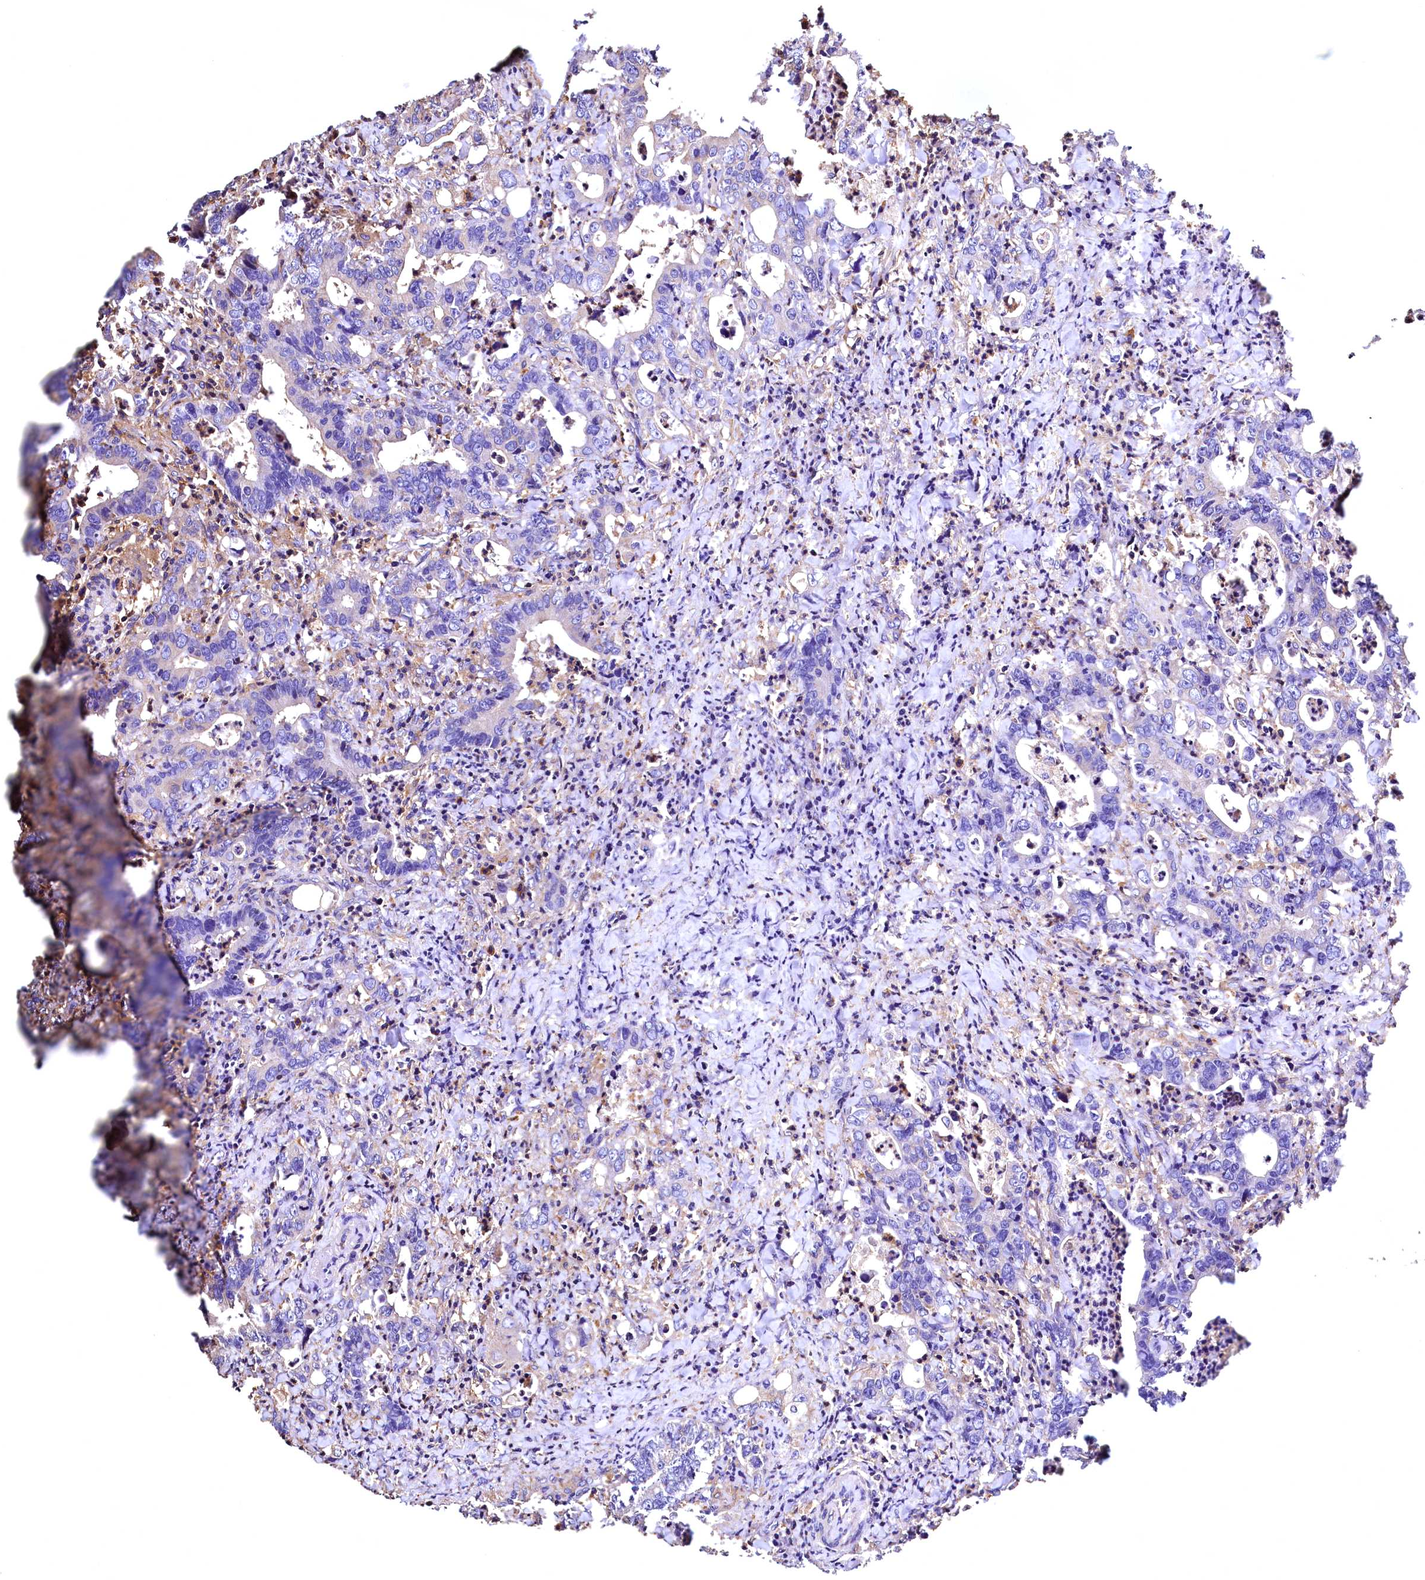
{"staining": {"intensity": "negative", "quantity": "none", "location": "none"}, "tissue": "colorectal cancer", "cell_type": "Tumor cells", "image_type": "cancer", "snomed": [{"axis": "morphology", "description": "Adenocarcinoma, NOS"}, {"axis": "topography", "description": "Colon"}], "caption": "Immunohistochemistry image of neoplastic tissue: human colorectal cancer (adenocarcinoma) stained with DAB demonstrates no significant protein positivity in tumor cells.", "gene": "RARS2", "patient": {"sex": "female", "age": 75}}